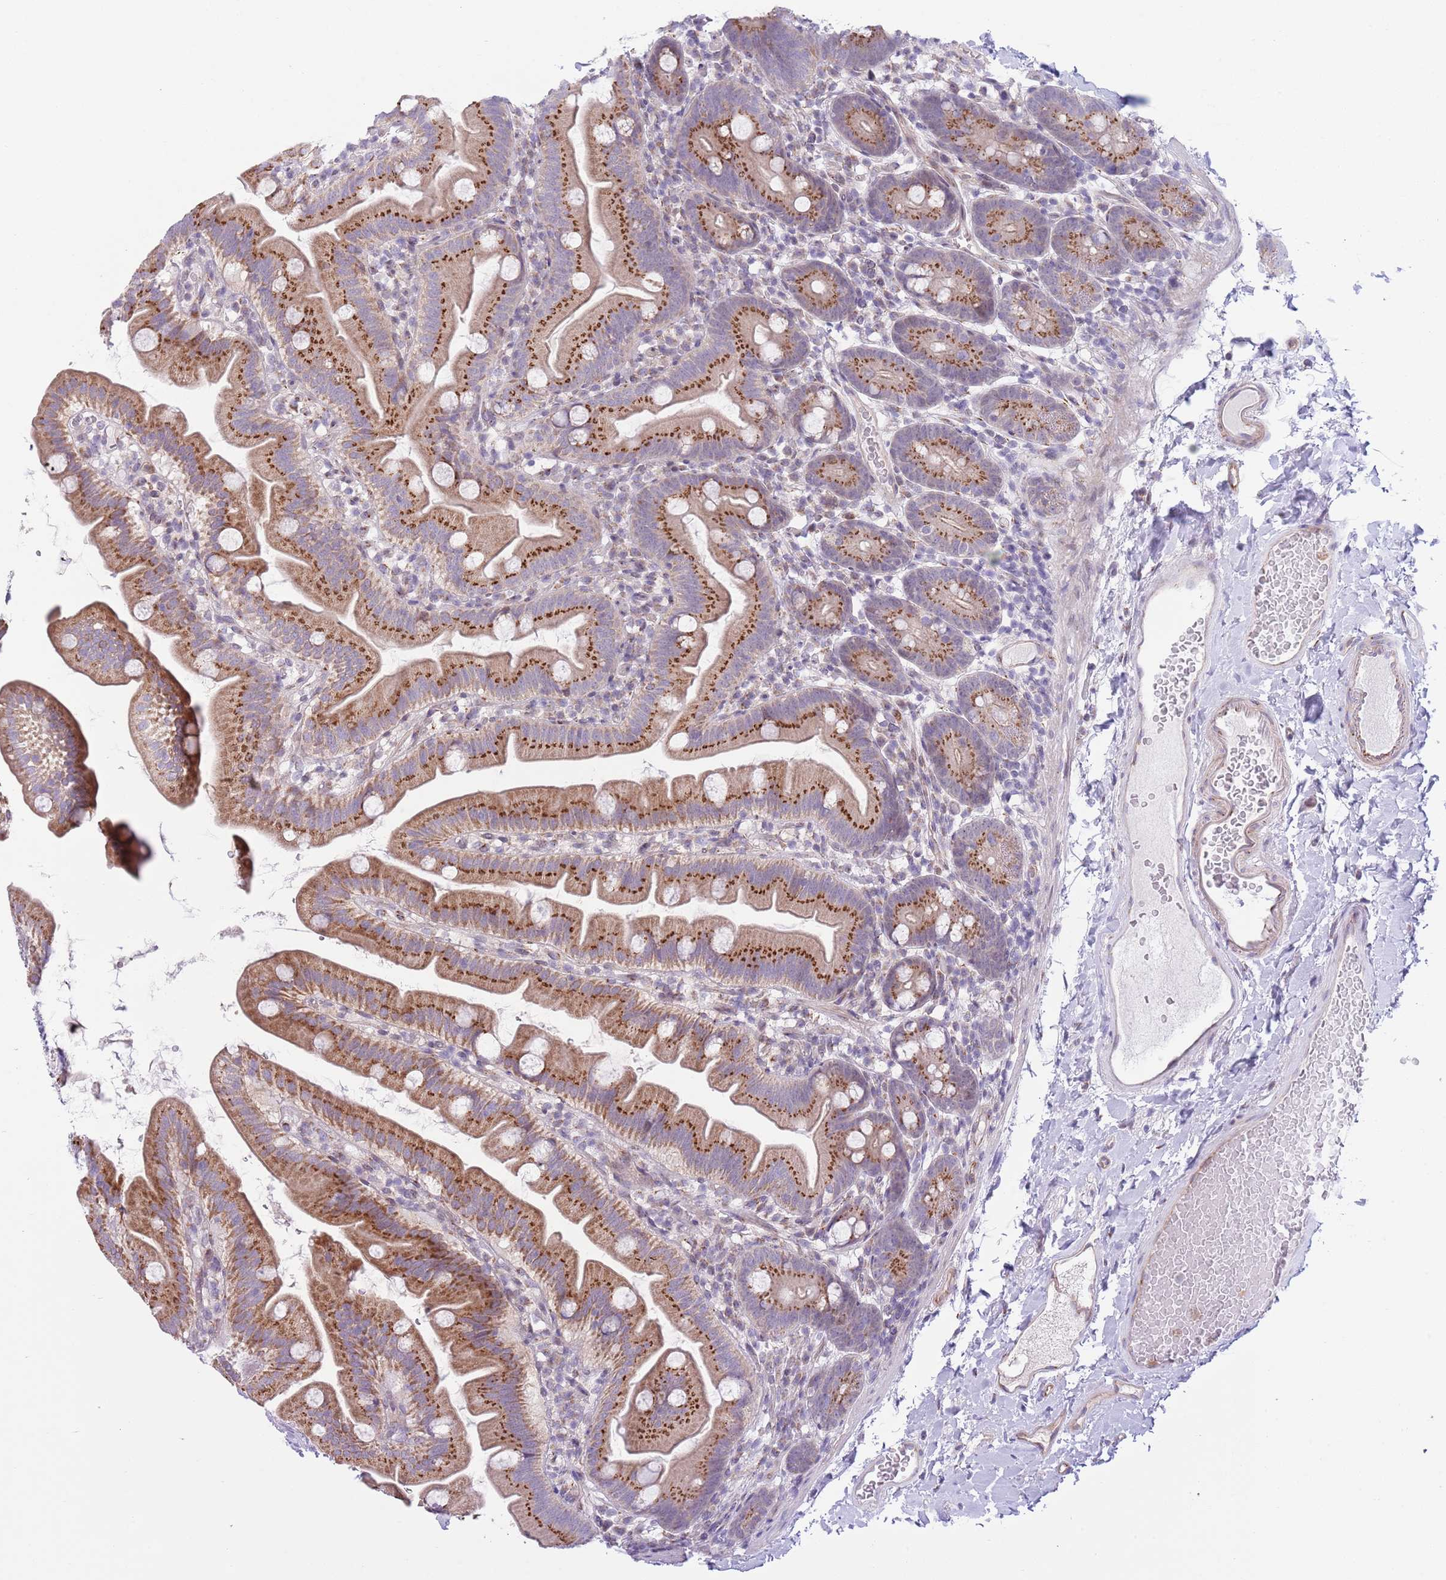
{"staining": {"intensity": "strong", "quantity": ">75%", "location": "cytoplasmic/membranous"}, "tissue": "small intestine", "cell_type": "Glandular cells", "image_type": "normal", "snomed": [{"axis": "morphology", "description": "Normal tissue, NOS"}, {"axis": "topography", "description": "Small intestine"}], "caption": "Immunohistochemistry (IHC) staining of normal small intestine, which exhibits high levels of strong cytoplasmic/membranous expression in approximately >75% of glandular cells indicating strong cytoplasmic/membranous protein positivity. The staining was performed using DAB (brown) for protein detection and nuclei were counterstained in hematoxylin (blue).", "gene": "C20orf96", "patient": {"sex": "female", "age": 68}}